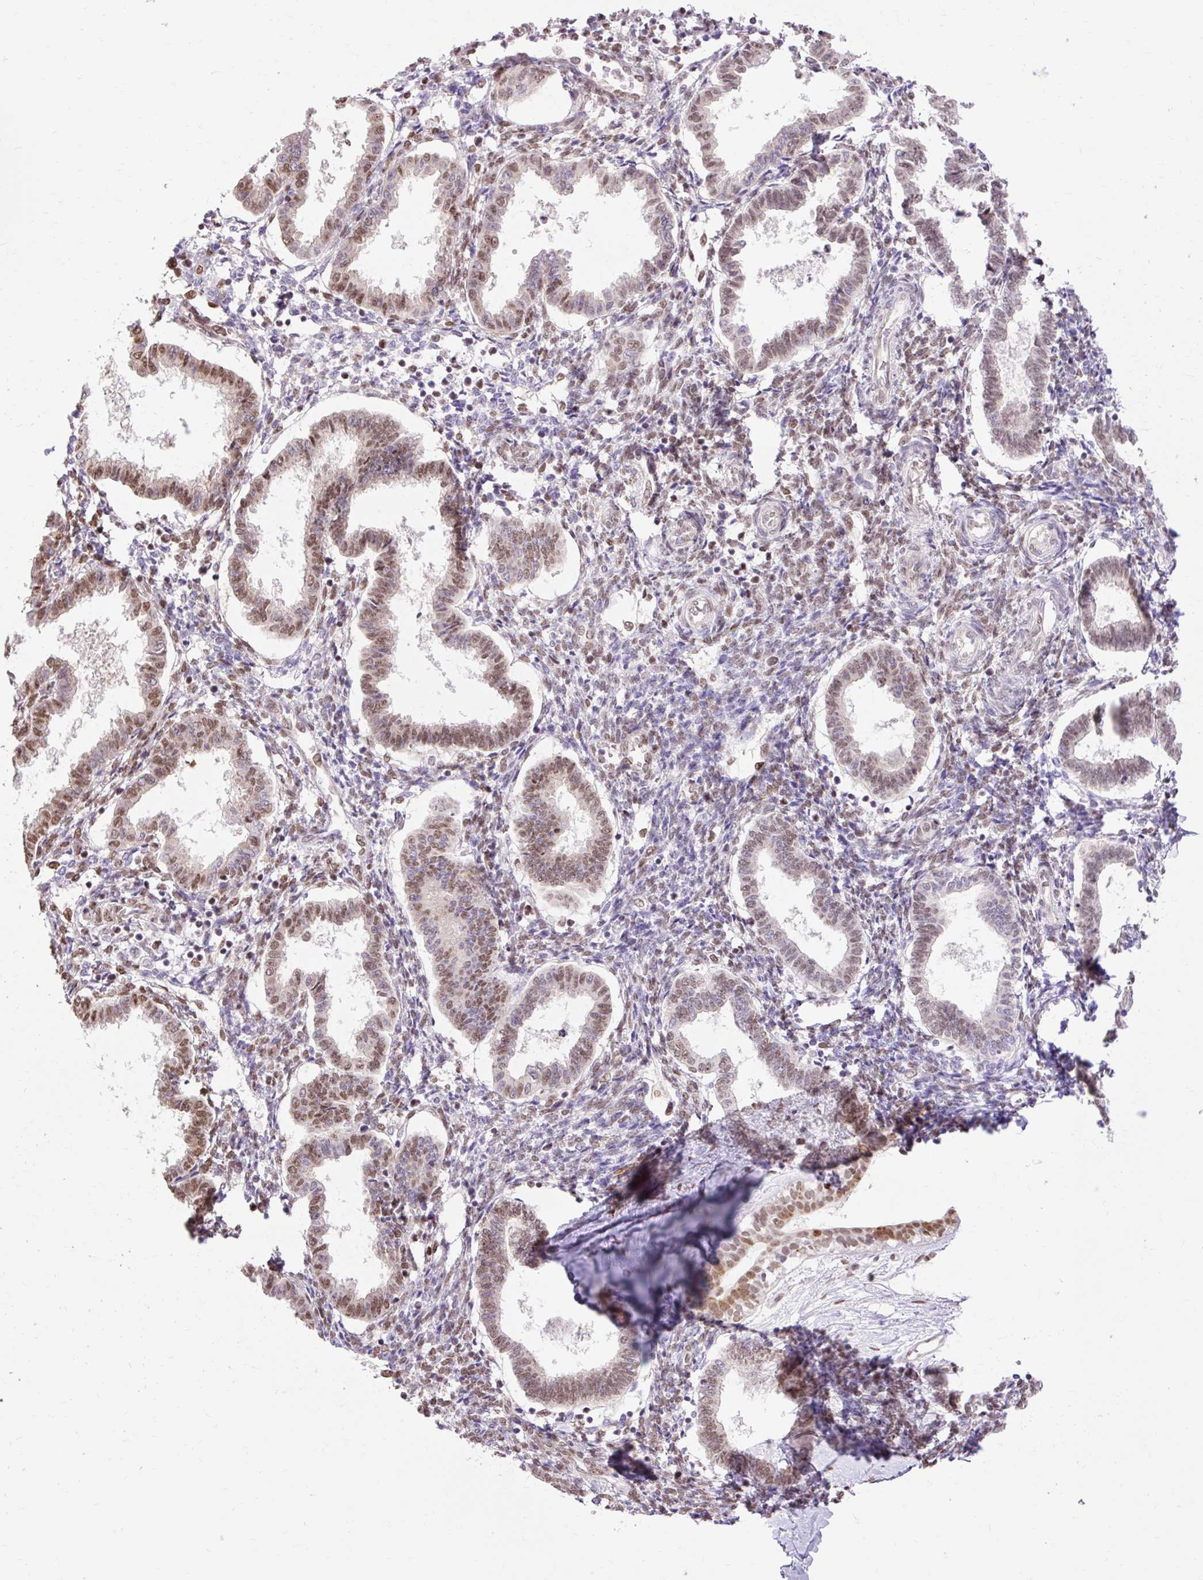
{"staining": {"intensity": "moderate", "quantity": "25%-75%", "location": "nuclear"}, "tissue": "endometrium", "cell_type": "Cells in endometrial stroma", "image_type": "normal", "snomed": [{"axis": "morphology", "description": "Normal tissue, NOS"}, {"axis": "topography", "description": "Endometrium"}], "caption": "Moderate nuclear staining for a protein is present in about 25%-75% of cells in endometrial stroma of benign endometrium using IHC.", "gene": "ENSG00000261832", "patient": {"sex": "female", "age": 24}}